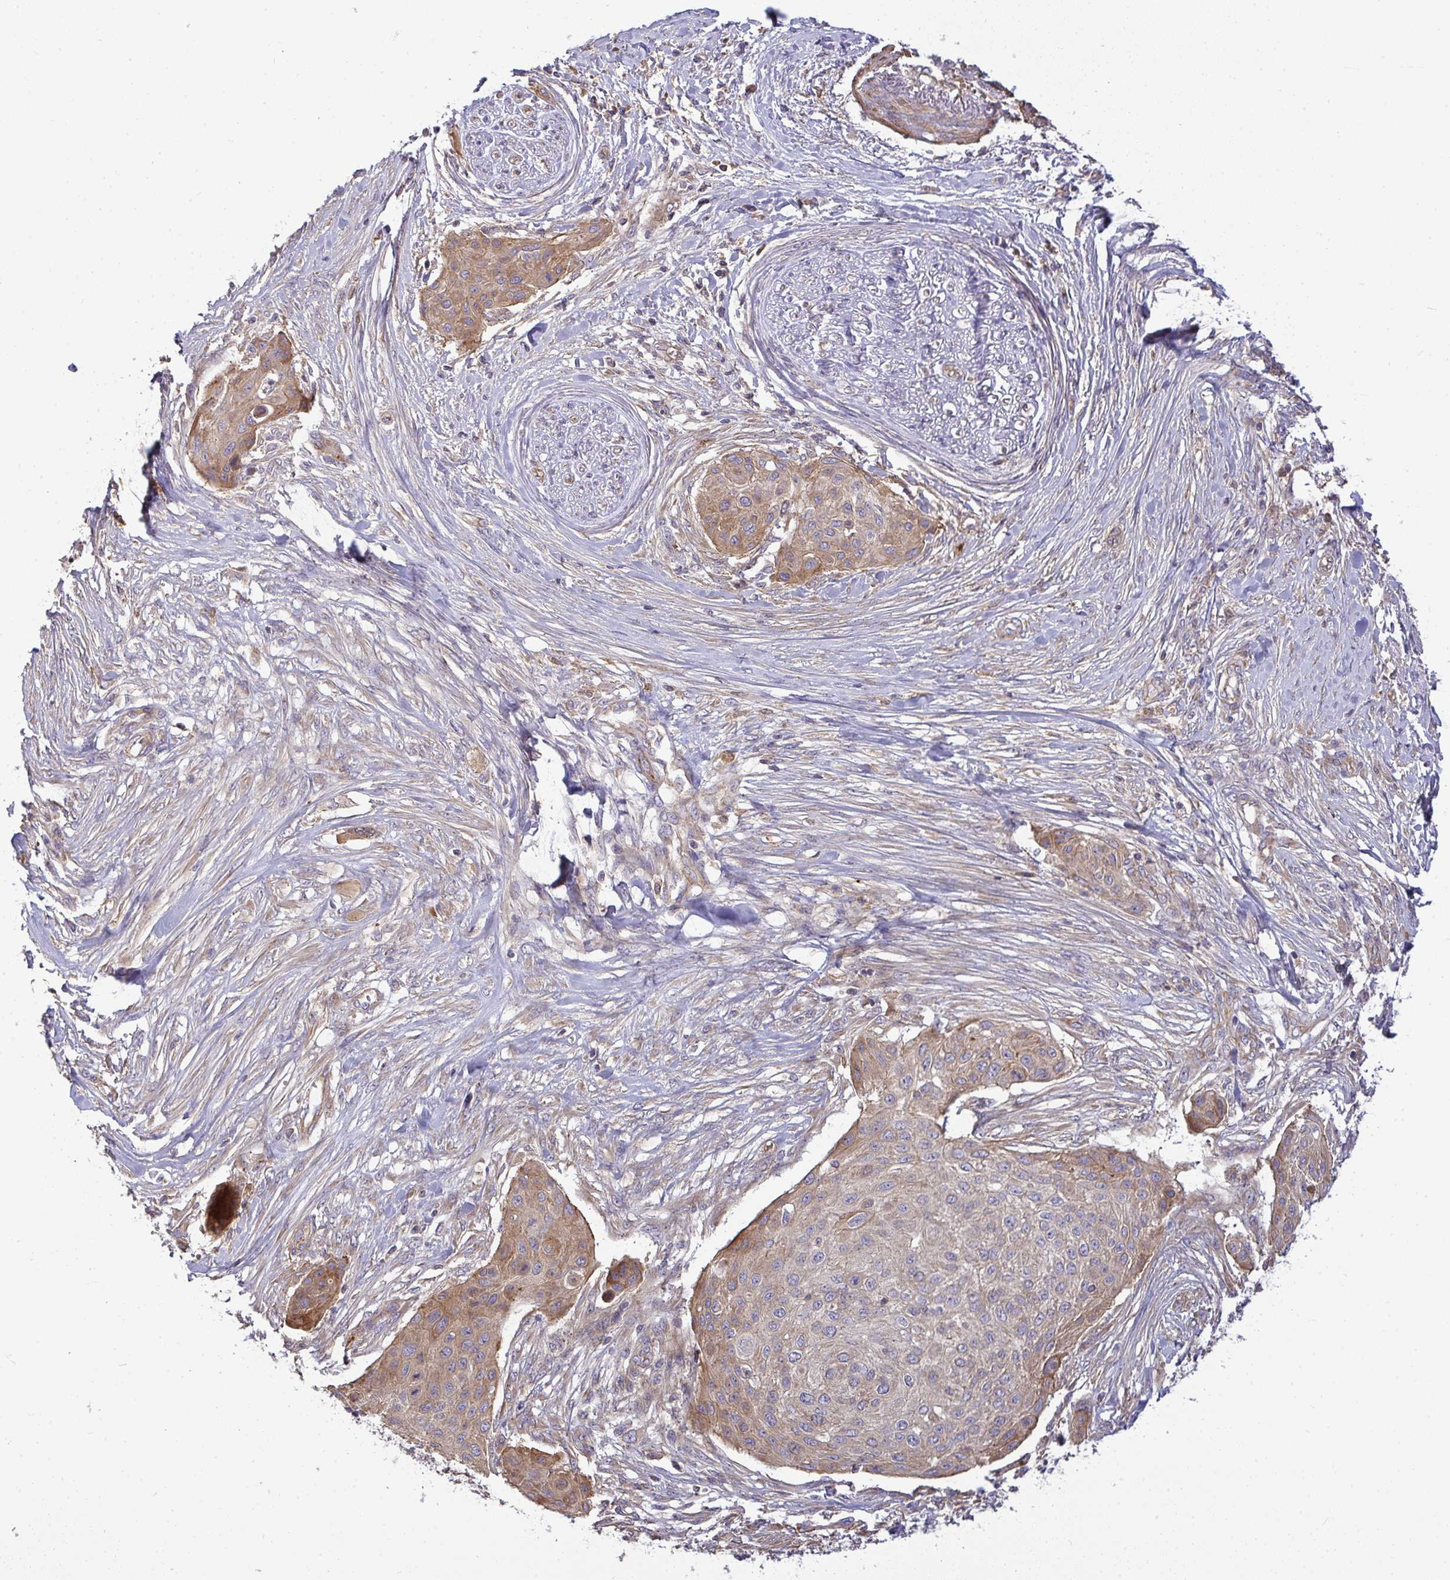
{"staining": {"intensity": "moderate", "quantity": ">75%", "location": "cytoplasmic/membranous"}, "tissue": "skin cancer", "cell_type": "Tumor cells", "image_type": "cancer", "snomed": [{"axis": "morphology", "description": "Squamous cell carcinoma, NOS"}, {"axis": "topography", "description": "Skin"}], "caption": "Immunohistochemistry (IHC) of human squamous cell carcinoma (skin) shows medium levels of moderate cytoplasmic/membranous staining in approximately >75% of tumor cells.", "gene": "B4GALT6", "patient": {"sex": "female", "age": 87}}